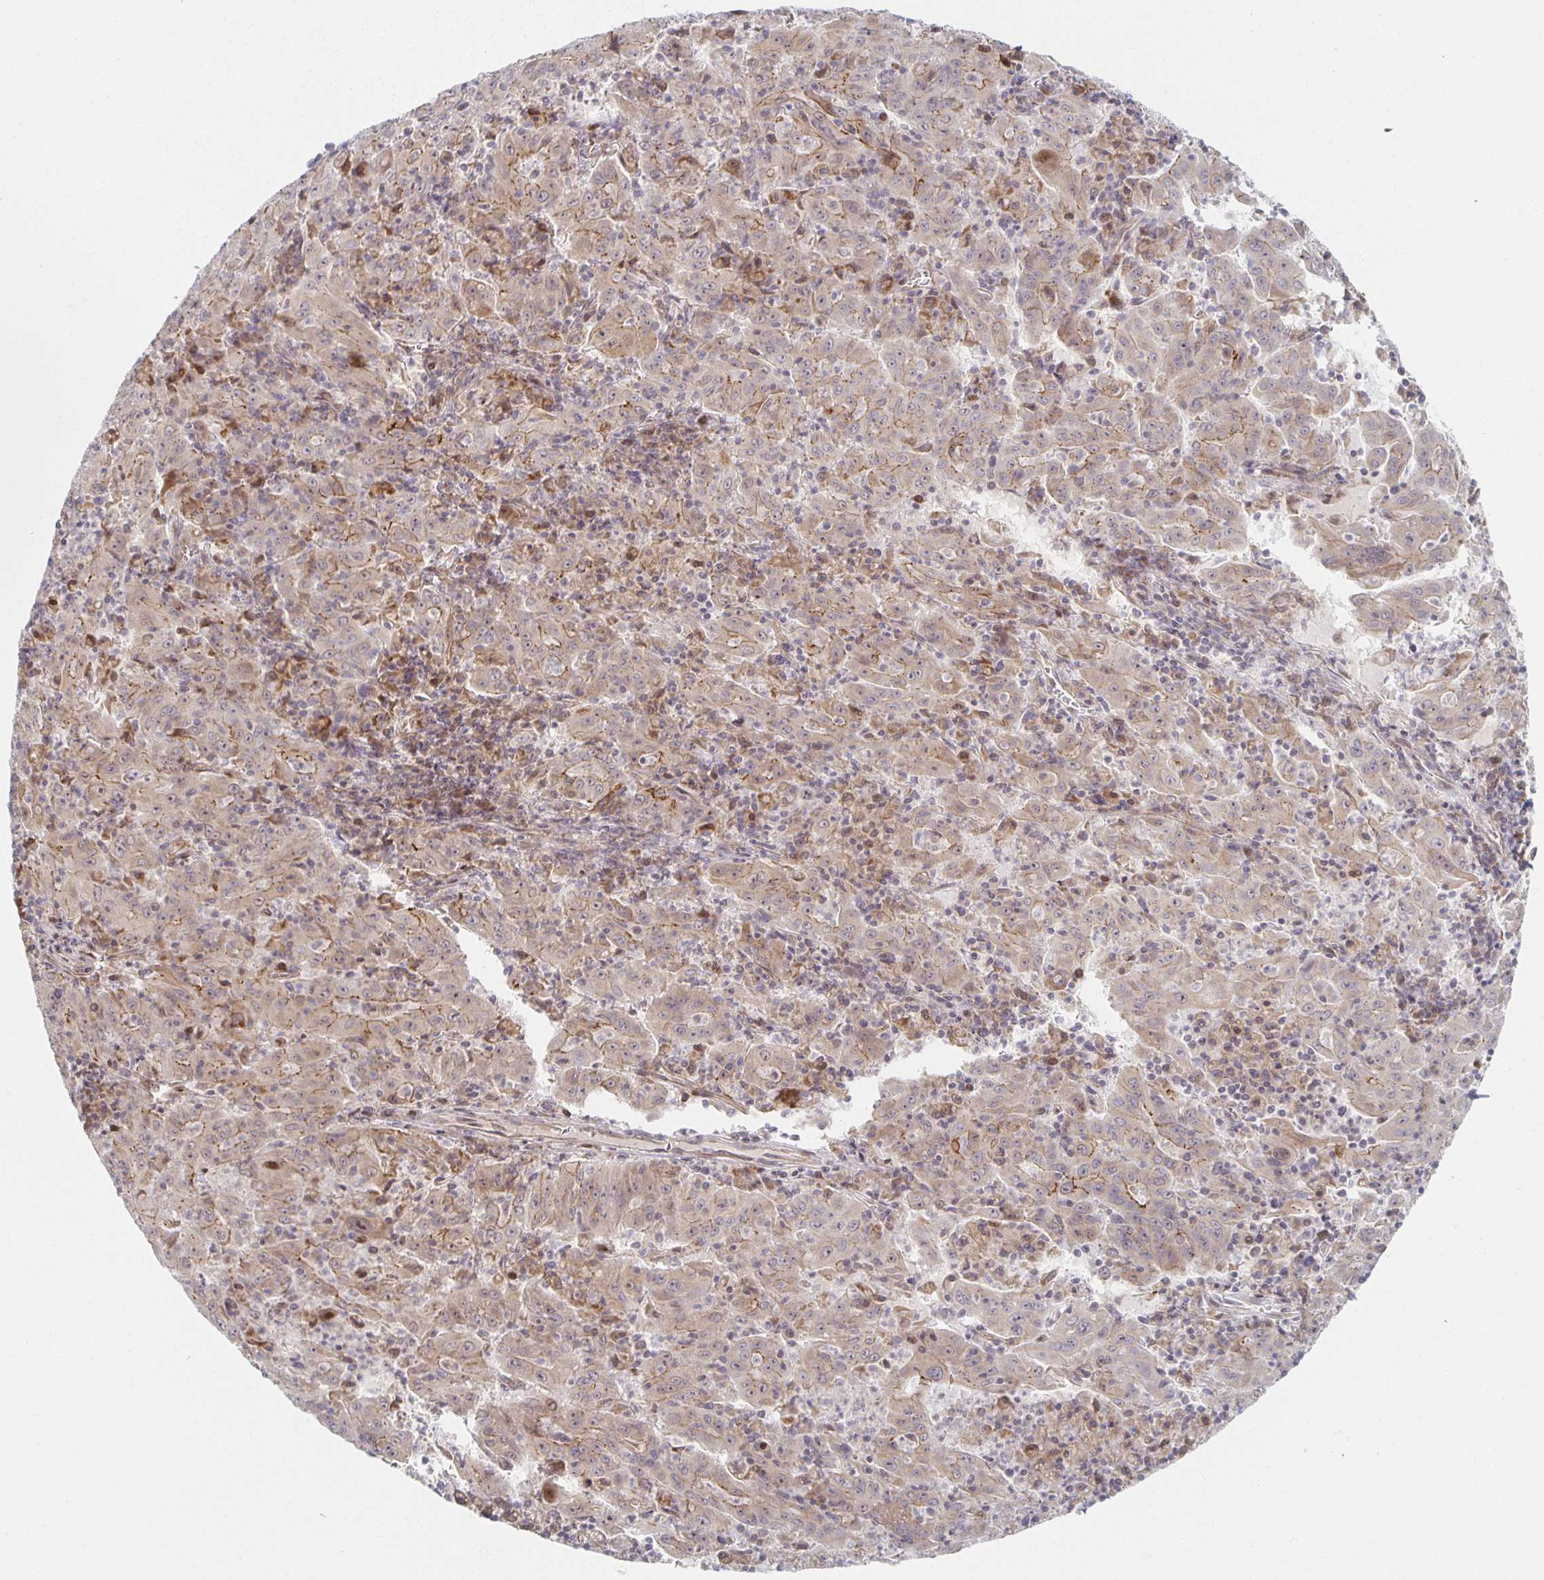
{"staining": {"intensity": "moderate", "quantity": "25%-75%", "location": "cytoplasmic/membranous"}, "tissue": "pancreatic cancer", "cell_type": "Tumor cells", "image_type": "cancer", "snomed": [{"axis": "morphology", "description": "Adenocarcinoma, NOS"}, {"axis": "topography", "description": "Pancreas"}], "caption": "Human pancreatic adenocarcinoma stained for a protein (brown) shows moderate cytoplasmic/membranous positive positivity in approximately 25%-75% of tumor cells.", "gene": "HCFC1R1", "patient": {"sex": "male", "age": 63}}